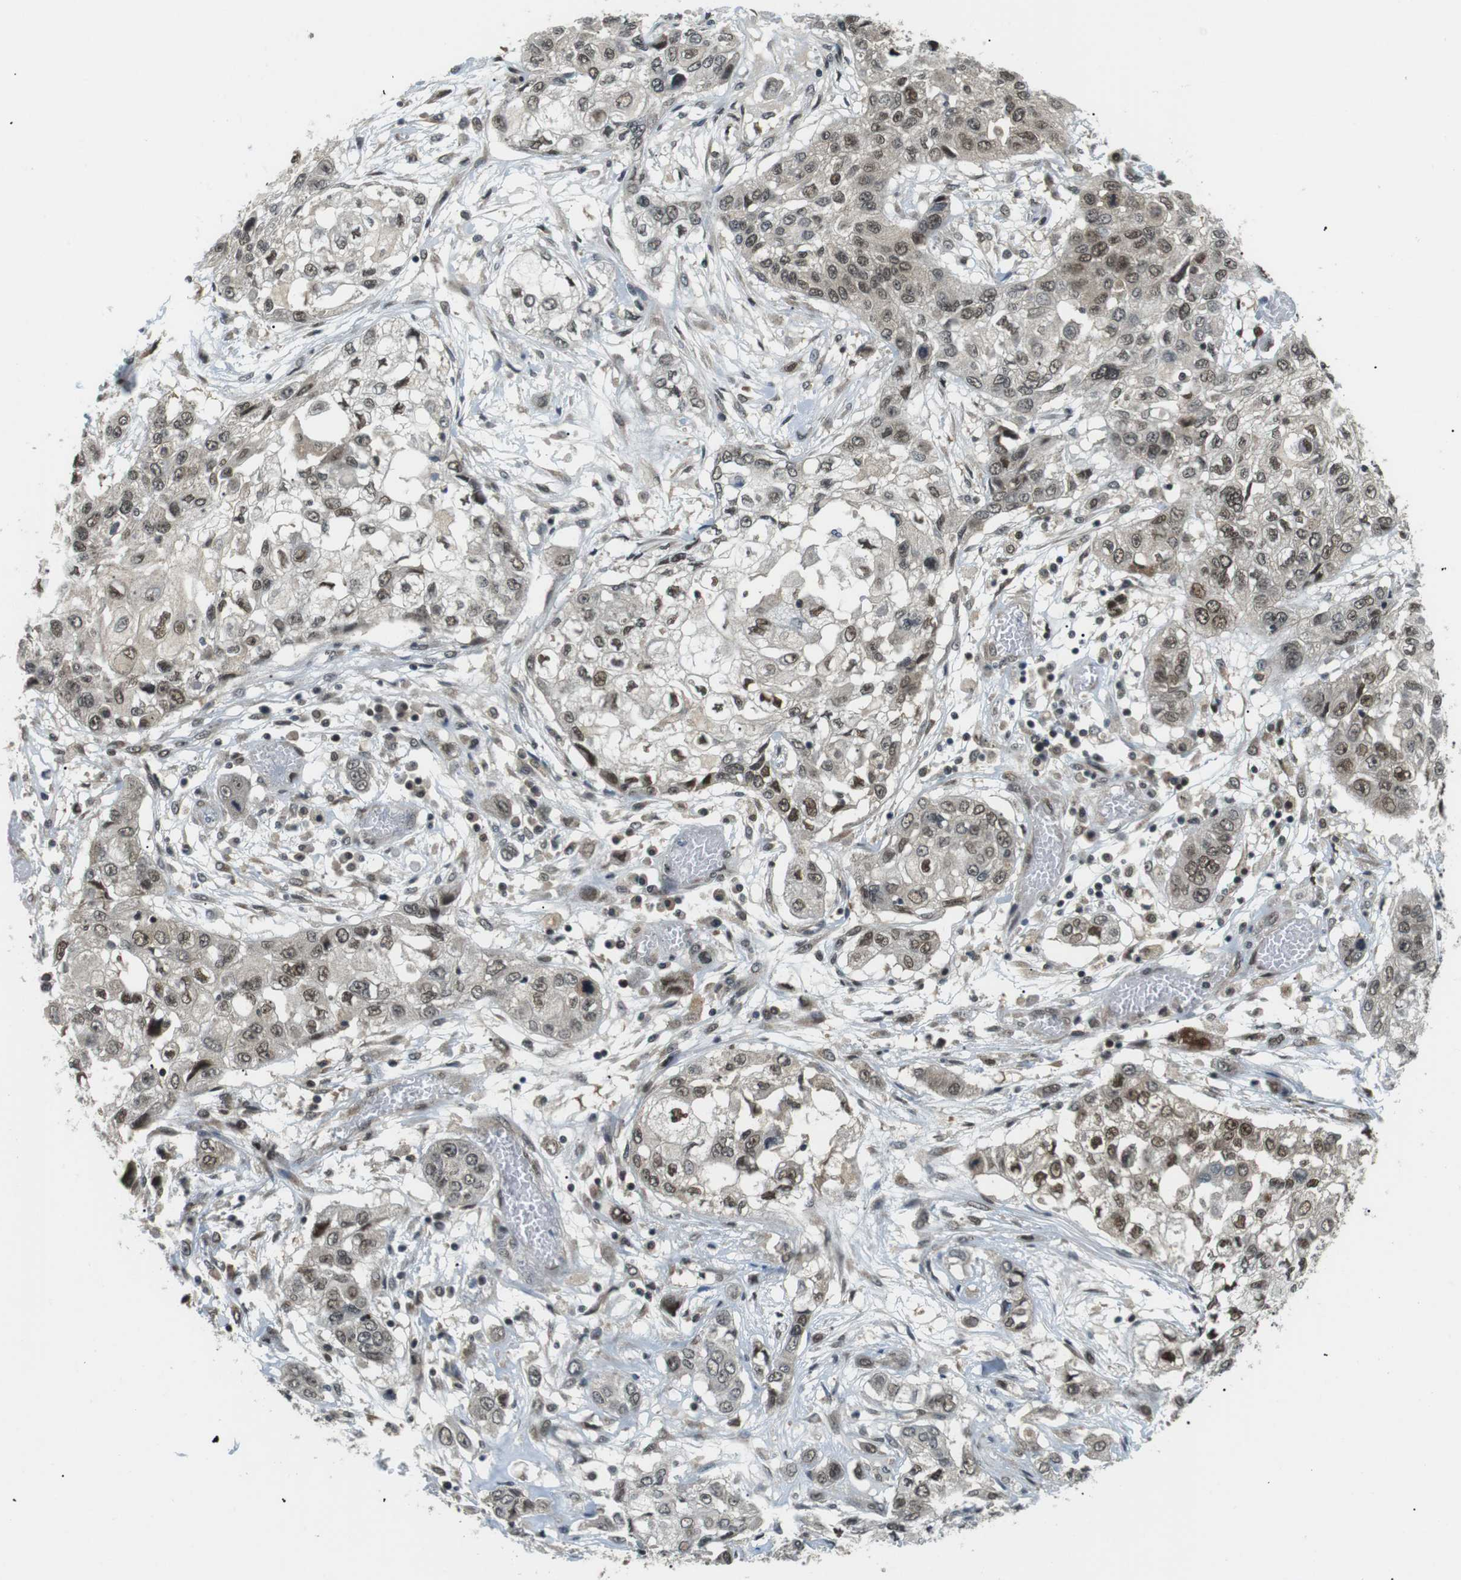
{"staining": {"intensity": "weak", "quantity": ">75%", "location": "nuclear"}, "tissue": "lung cancer", "cell_type": "Tumor cells", "image_type": "cancer", "snomed": [{"axis": "morphology", "description": "Squamous cell carcinoma, NOS"}, {"axis": "topography", "description": "Lung"}], "caption": "Squamous cell carcinoma (lung) stained for a protein (brown) shows weak nuclear positive staining in approximately >75% of tumor cells.", "gene": "CSNK2B", "patient": {"sex": "male", "age": 71}}